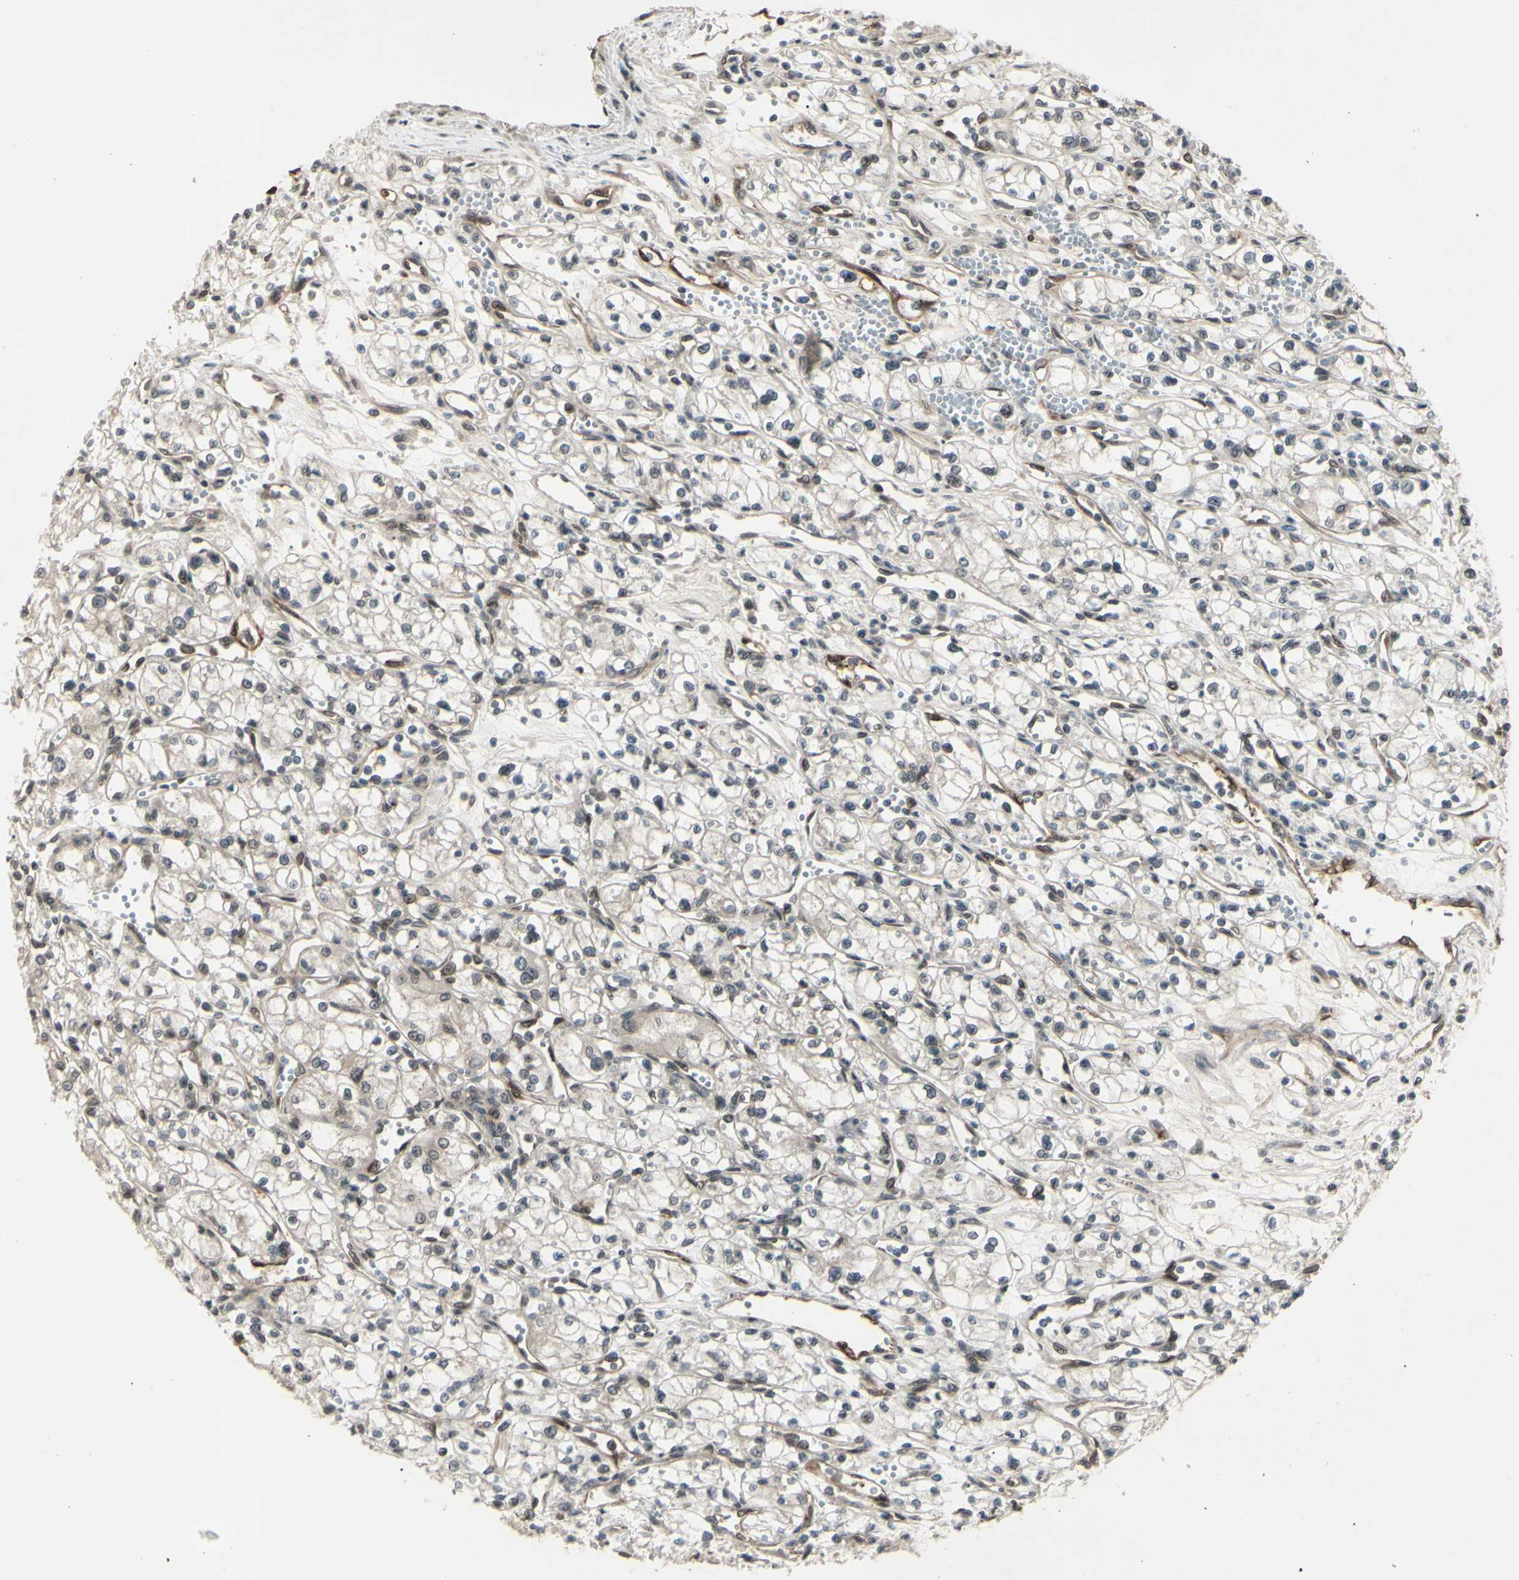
{"staining": {"intensity": "negative", "quantity": "none", "location": "none"}, "tissue": "renal cancer", "cell_type": "Tumor cells", "image_type": "cancer", "snomed": [{"axis": "morphology", "description": "Normal tissue, NOS"}, {"axis": "morphology", "description": "Adenocarcinoma, NOS"}, {"axis": "topography", "description": "Kidney"}], "caption": "High magnification brightfield microscopy of renal adenocarcinoma stained with DAB (brown) and counterstained with hematoxylin (blue): tumor cells show no significant staining.", "gene": "MLF2", "patient": {"sex": "male", "age": 59}}